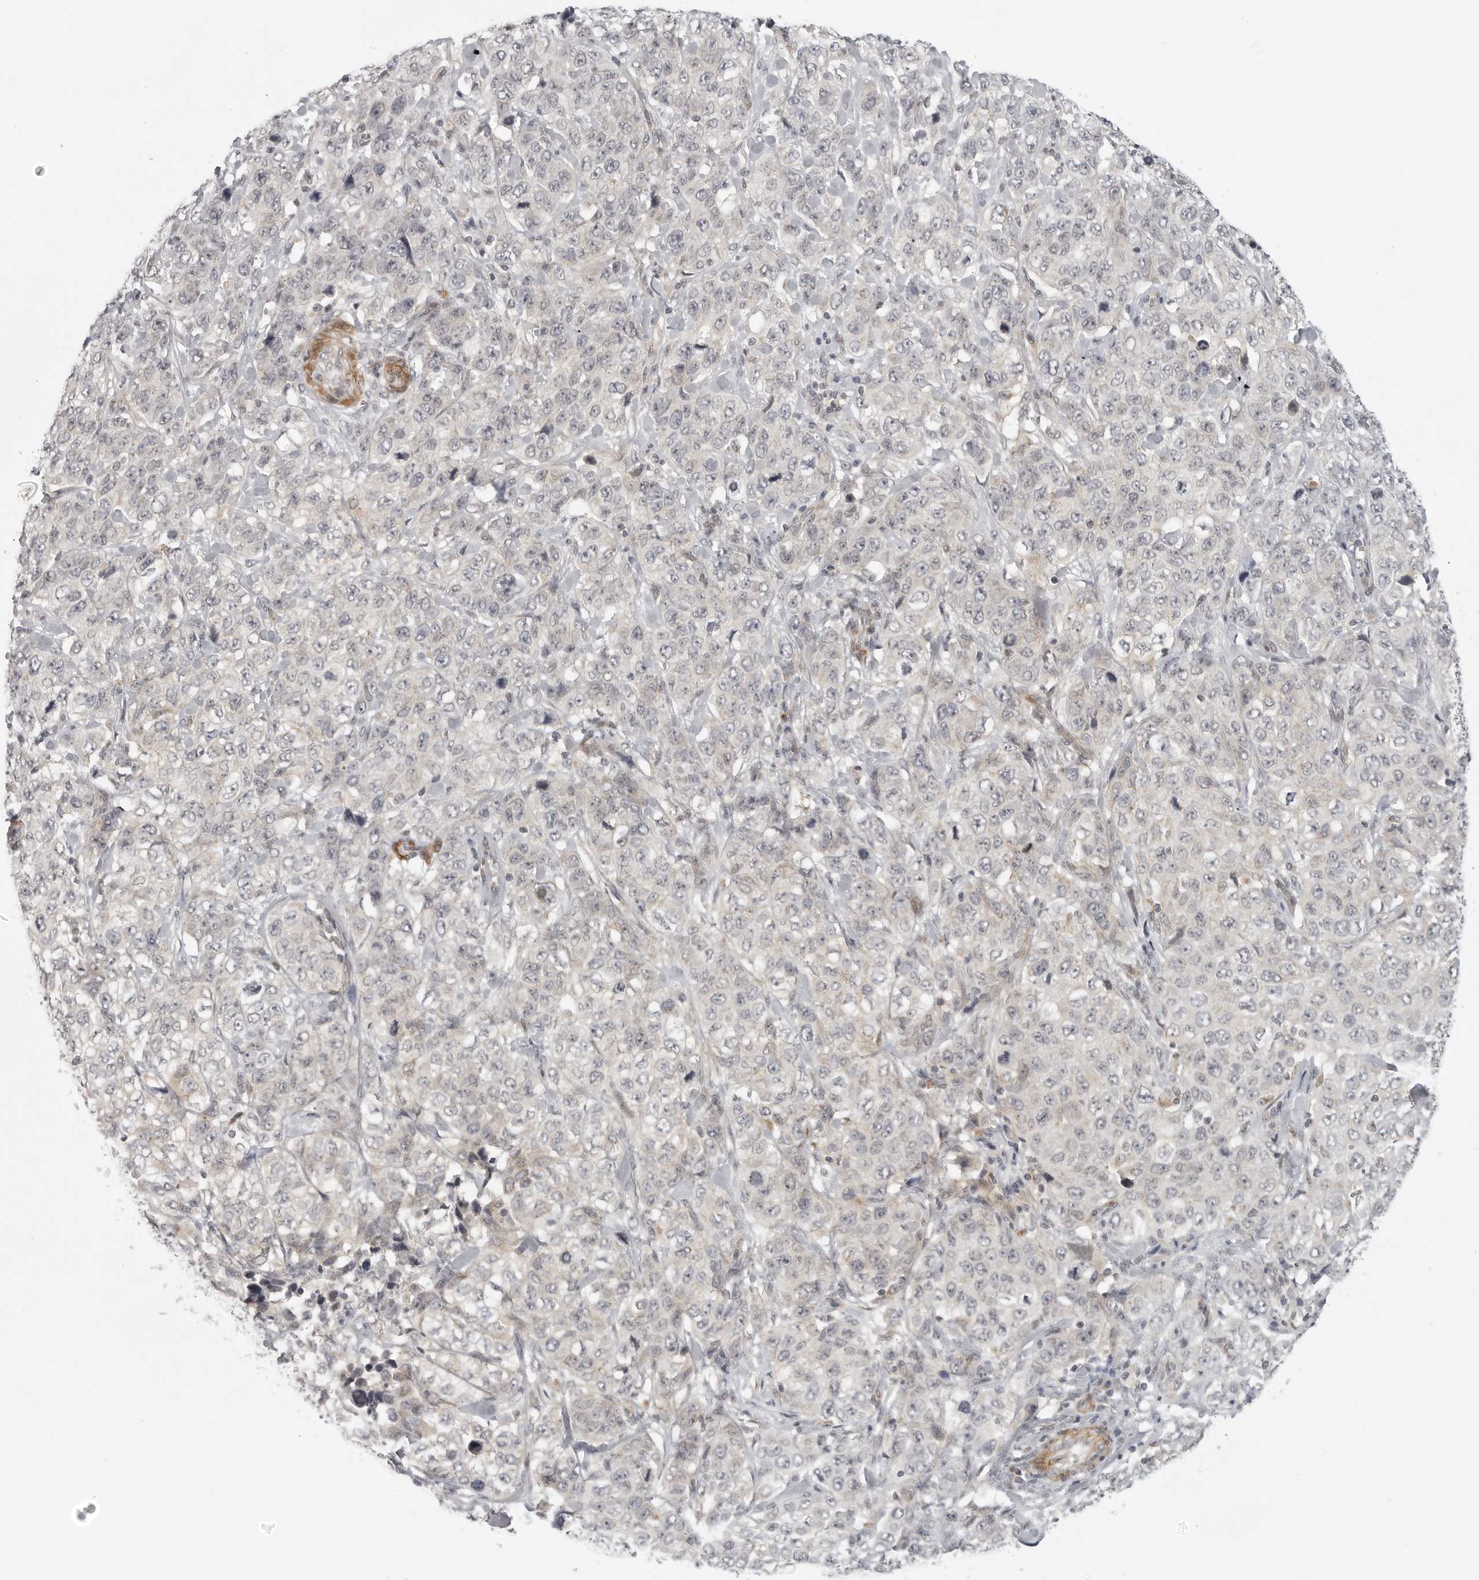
{"staining": {"intensity": "negative", "quantity": "none", "location": "none"}, "tissue": "stomach cancer", "cell_type": "Tumor cells", "image_type": "cancer", "snomed": [{"axis": "morphology", "description": "Adenocarcinoma, NOS"}, {"axis": "topography", "description": "Stomach"}], "caption": "Micrograph shows no protein positivity in tumor cells of stomach cancer (adenocarcinoma) tissue.", "gene": "TUT4", "patient": {"sex": "male", "age": 48}}